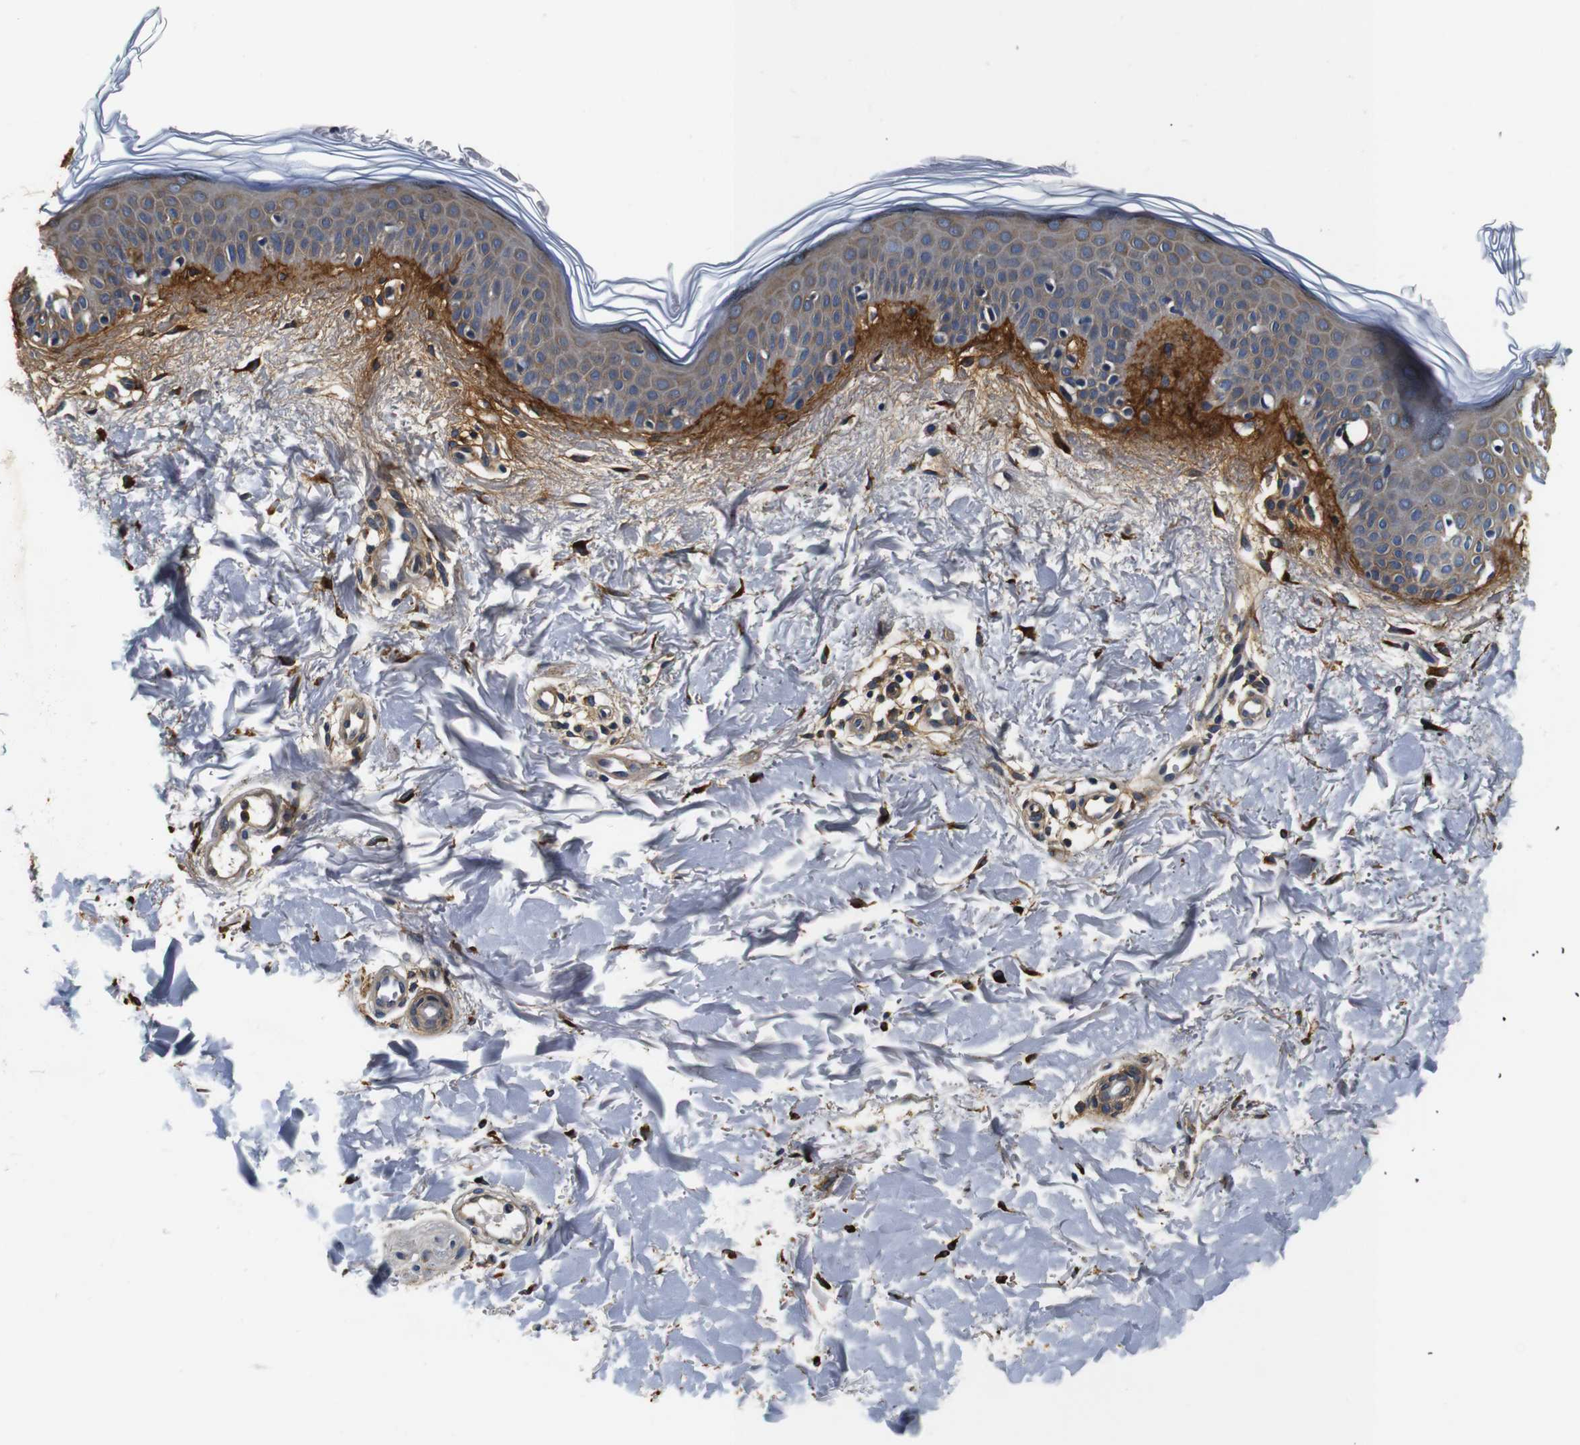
{"staining": {"intensity": "strong", "quantity": ">75%", "location": "cytoplasmic/membranous"}, "tissue": "skin", "cell_type": "Fibroblasts", "image_type": "normal", "snomed": [{"axis": "morphology", "description": "Normal tissue, NOS"}, {"axis": "topography", "description": "Skin"}], "caption": "Human skin stained with a brown dye displays strong cytoplasmic/membranous positive positivity in about >75% of fibroblasts.", "gene": "COL1A1", "patient": {"sex": "female", "age": 56}}